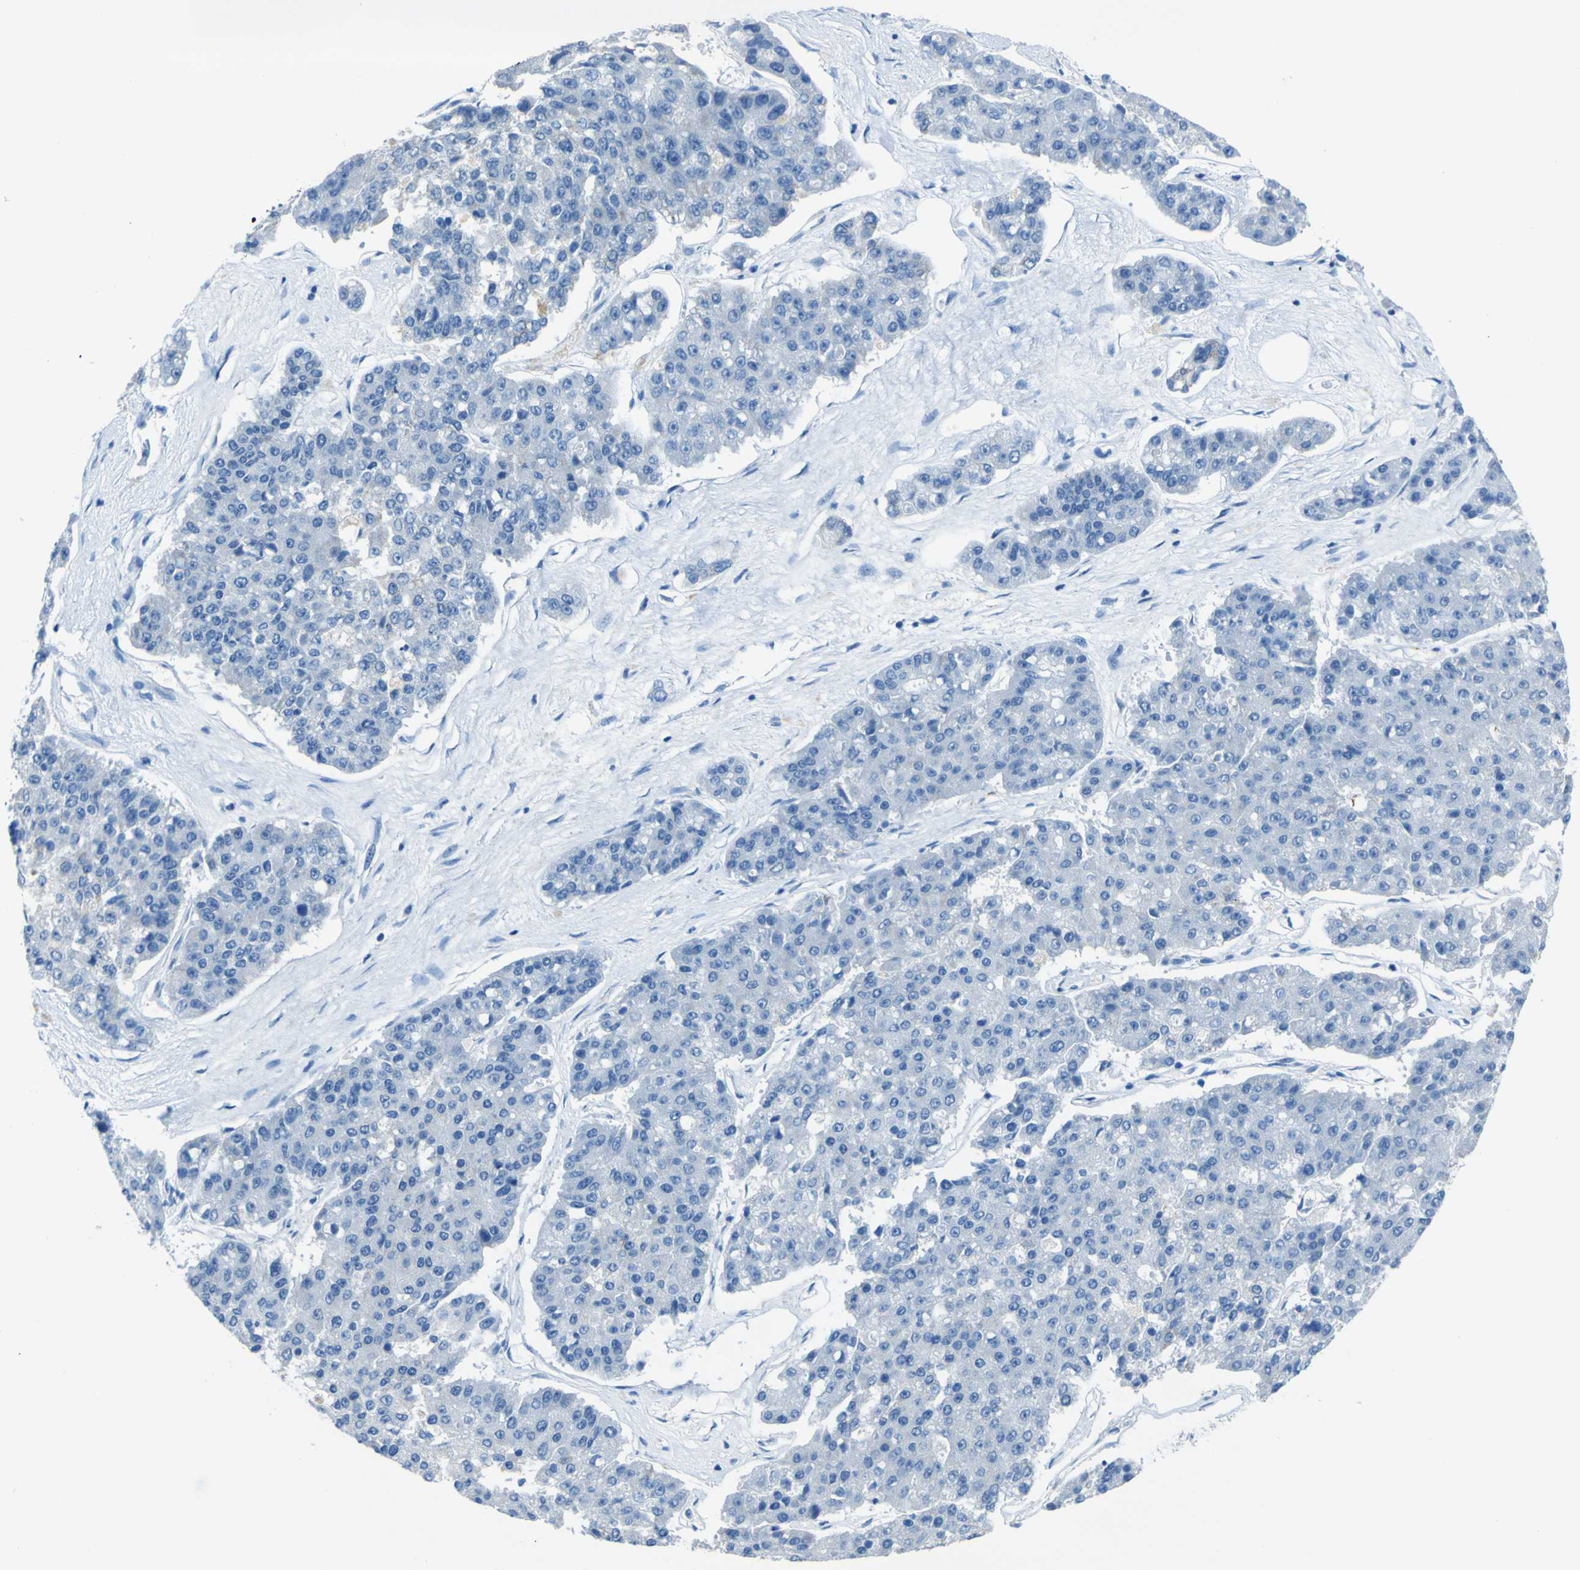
{"staining": {"intensity": "negative", "quantity": "none", "location": "none"}, "tissue": "pancreatic cancer", "cell_type": "Tumor cells", "image_type": "cancer", "snomed": [{"axis": "morphology", "description": "Adenocarcinoma, NOS"}, {"axis": "topography", "description": "Pancreas"}], "caption": "DAB (3,3'-diaminobenzidine) immunohistochemical staining of pancreatic adenocarcinoma displays no significant positivity in tumor cells.", "gene": "PHKG1", "patient": {"sex": "male", "age": 50}}